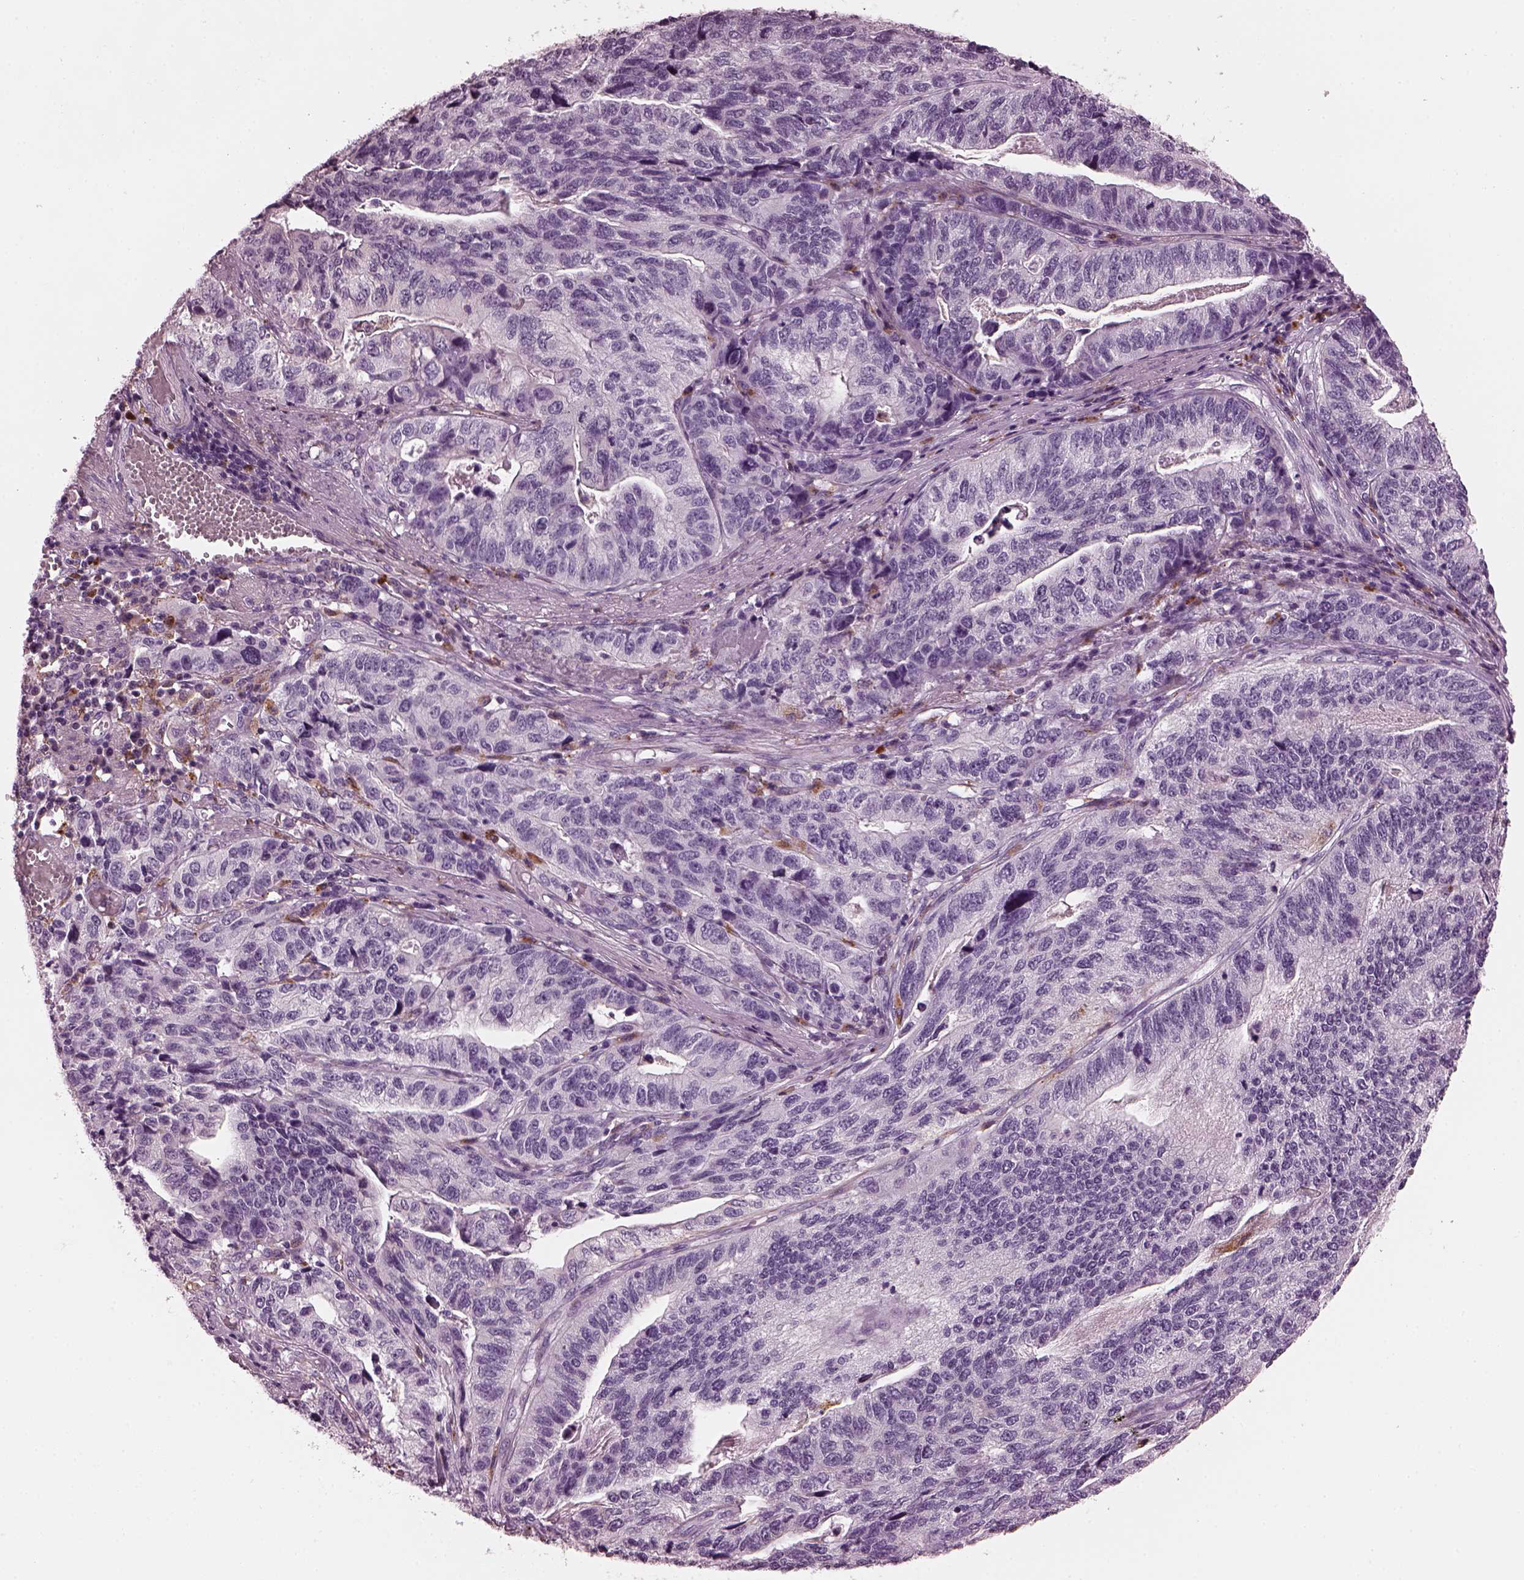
{"staining": {"intensity": "negative", "quantity": "none", "location": "none"}, "tissue": "stomach cancer", "cell_type": "Tumor cells", "image_type": "cancer", "snomed": [{"axis": "morphology", "description": "Adenocarcinoma, NOS"}, {"axis": "topography", "description": "Stomach, upper"}], "caption": "There is no significant staining in tumor cells of stomach cancer.", "gene": "SLAMF8", "patient": {"sex": "female", "age": 67}}